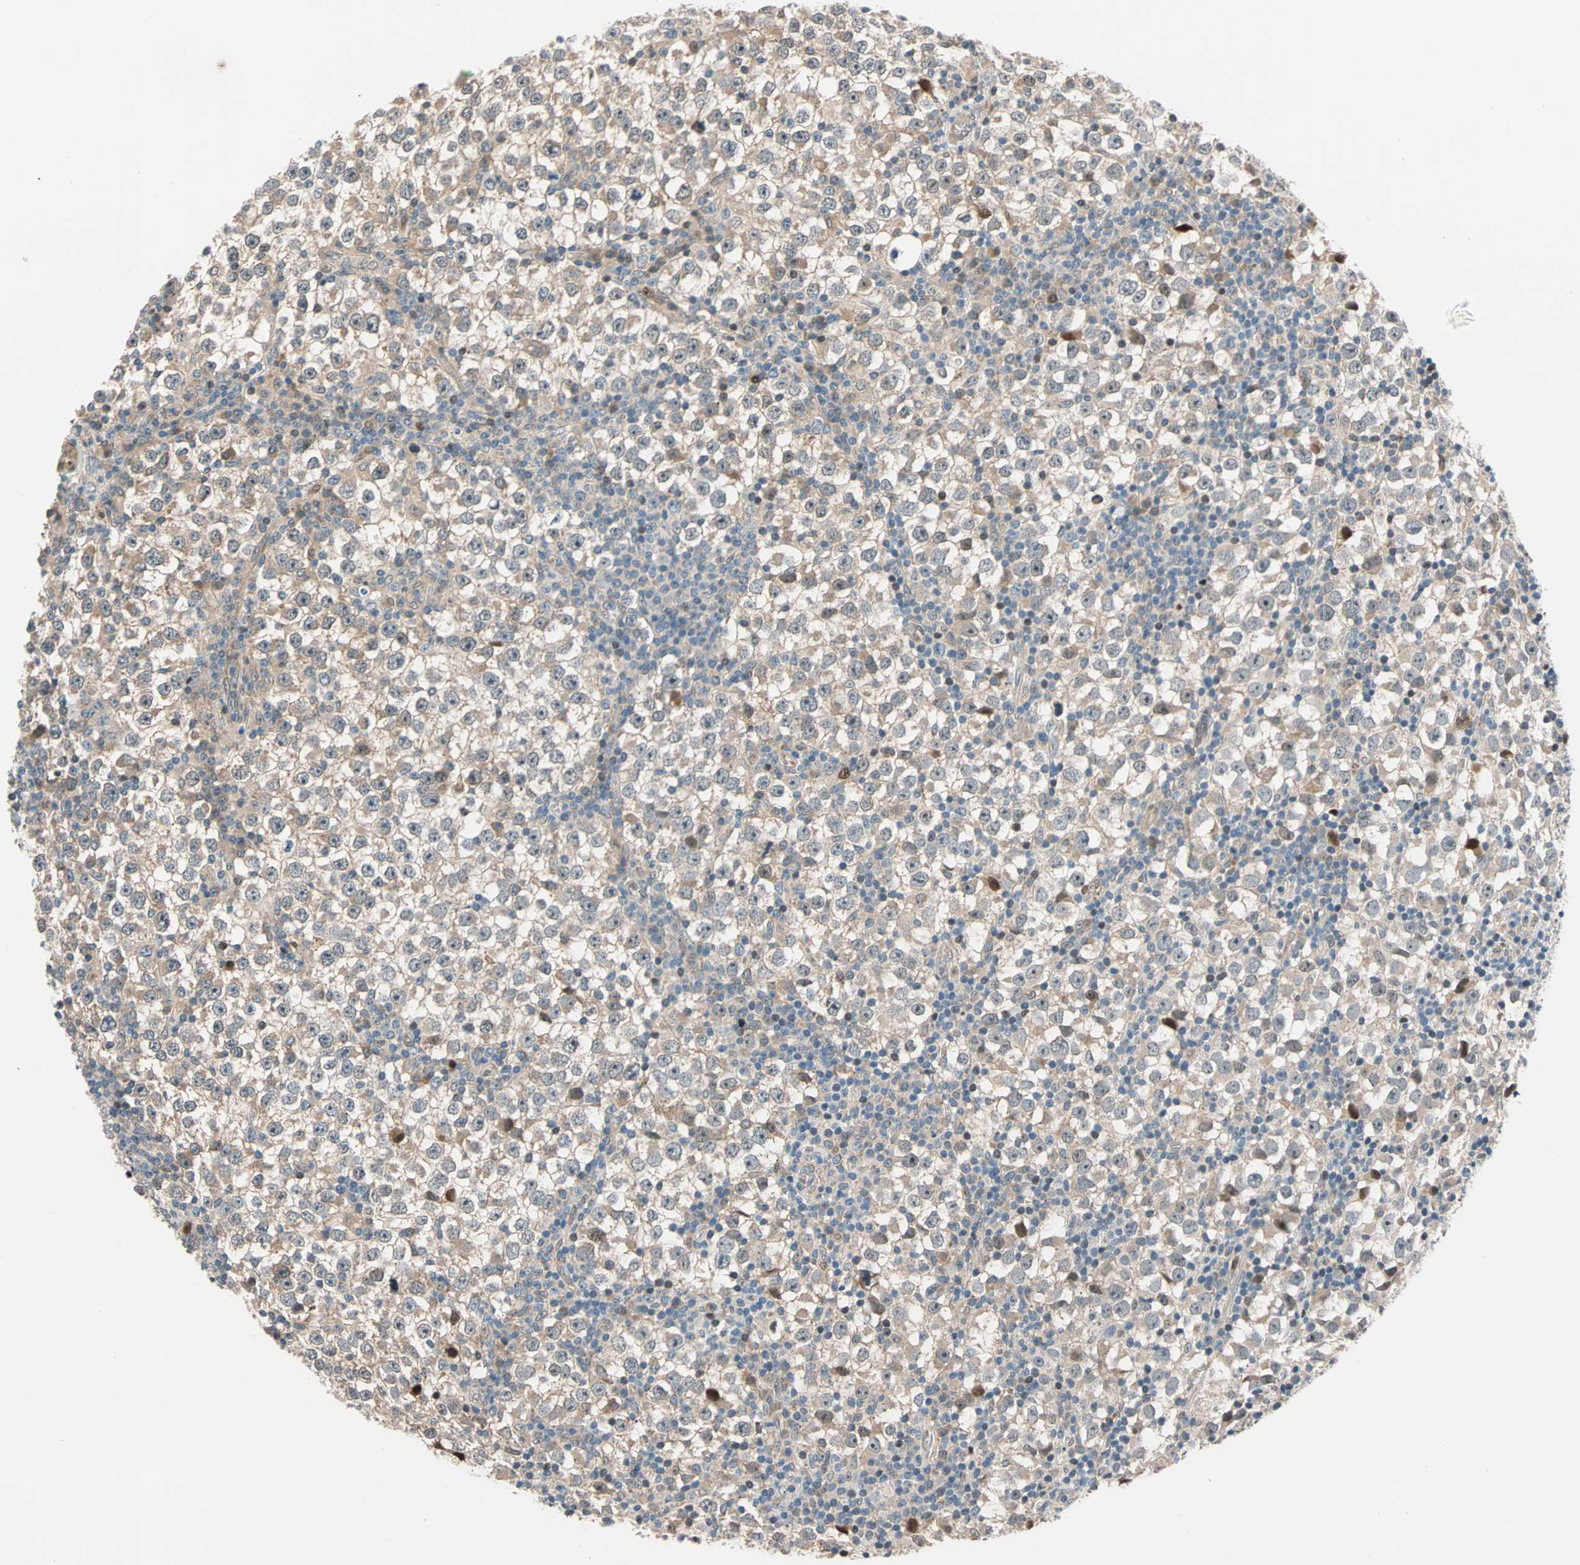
{"staining": {"intensity": "weak", "quantity": ">75%", "location": "cytoplasmic/membranous"}, "tissue": "testis cancer", "cell_type": "Tumor cells", "image_type": "cancer", "snomed": [{"axis": "morphology", "description": "Seminoma, NOS"}, {"axis": "topography", "description": "Testis"}], "caption": "Protein expression analysis of human testis seminoma reveals weak cytoplasmic/membranous staining in about >75% of tumor cells.", "gene": "HECW1", "patient": {"sex": "male", "age": 65}}